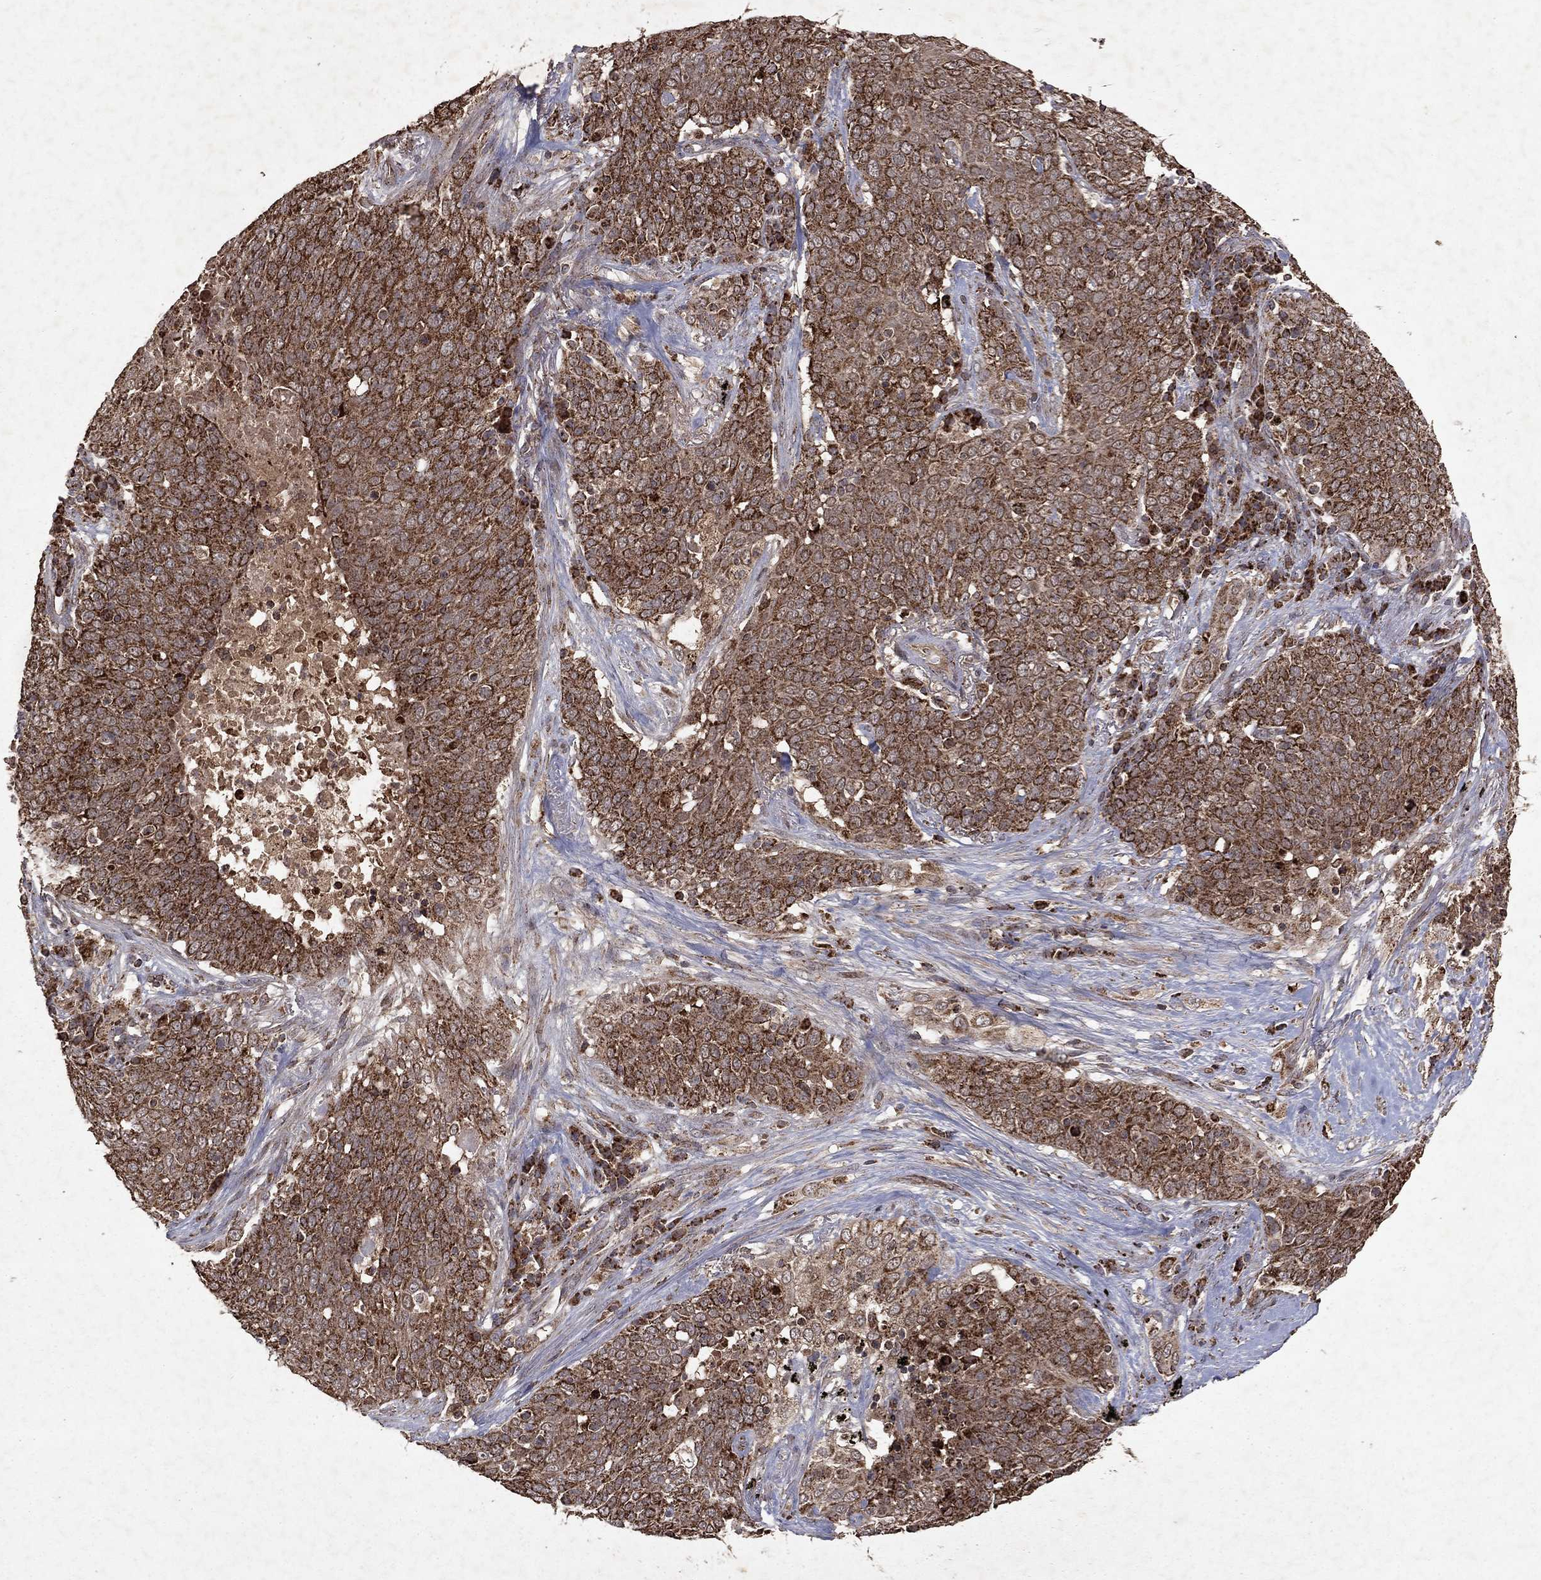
{"staining": {"intensity": "strong", "quantity": ">75%", "location": "cytoplasmic/membranous"}, "tissue": "lung cancer", "cell_type": "Tumor cells", "image_type": "cancer", "snomed": [{"axis": "morphology", "description": "Squamous cell carcinoma, NOS"}, {"axis": "topography", "description": "Lung"}], "caption": "Strong cytoplasmic/membranous expression is appreciated in about >75% of tumor cells in lung cancer (squamous cell carcinoma).", "gene": "PYROXD2", "patient": {"sex": "male", "age": 82}}